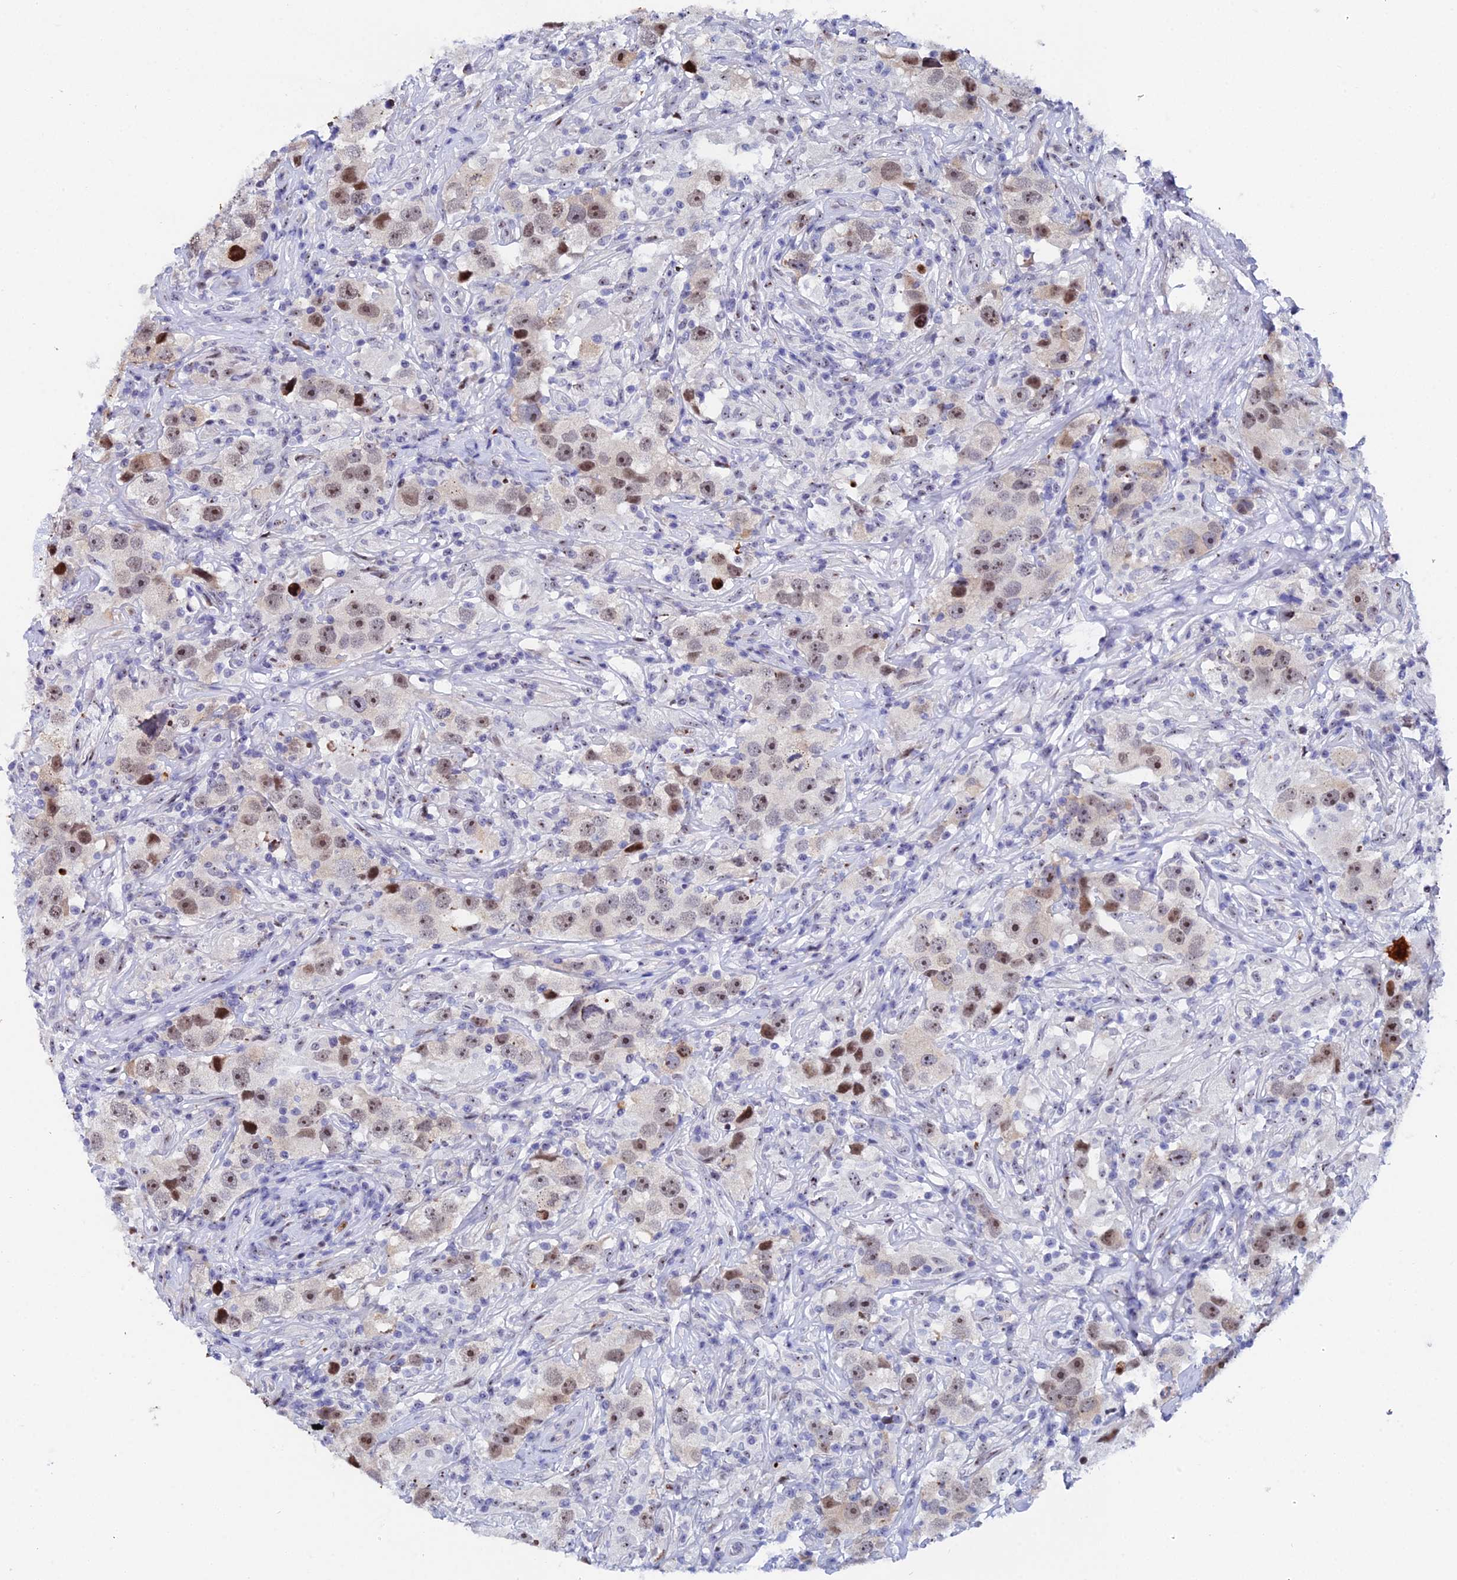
{"staining": {"intensity": "strong", "quantity": "25%-75%", "location": "nuclear"}, "tissue": "testis cancer", "cell_type": "Tumor cells", "image_type": "cancer", "snomed": [{"axis": "morphology", "description": "Seminoma, NOS"}, {"axis": "topography", "description": "Testis"}], "caption": "Immunohistochemistry (DAB) staining of human testis seminoma demonstrates strong nuclear protein expression in approximately 25%-75% of tumor cells.", "gene": "TIFA", "patient": {"sex": "male", "age": 49}}